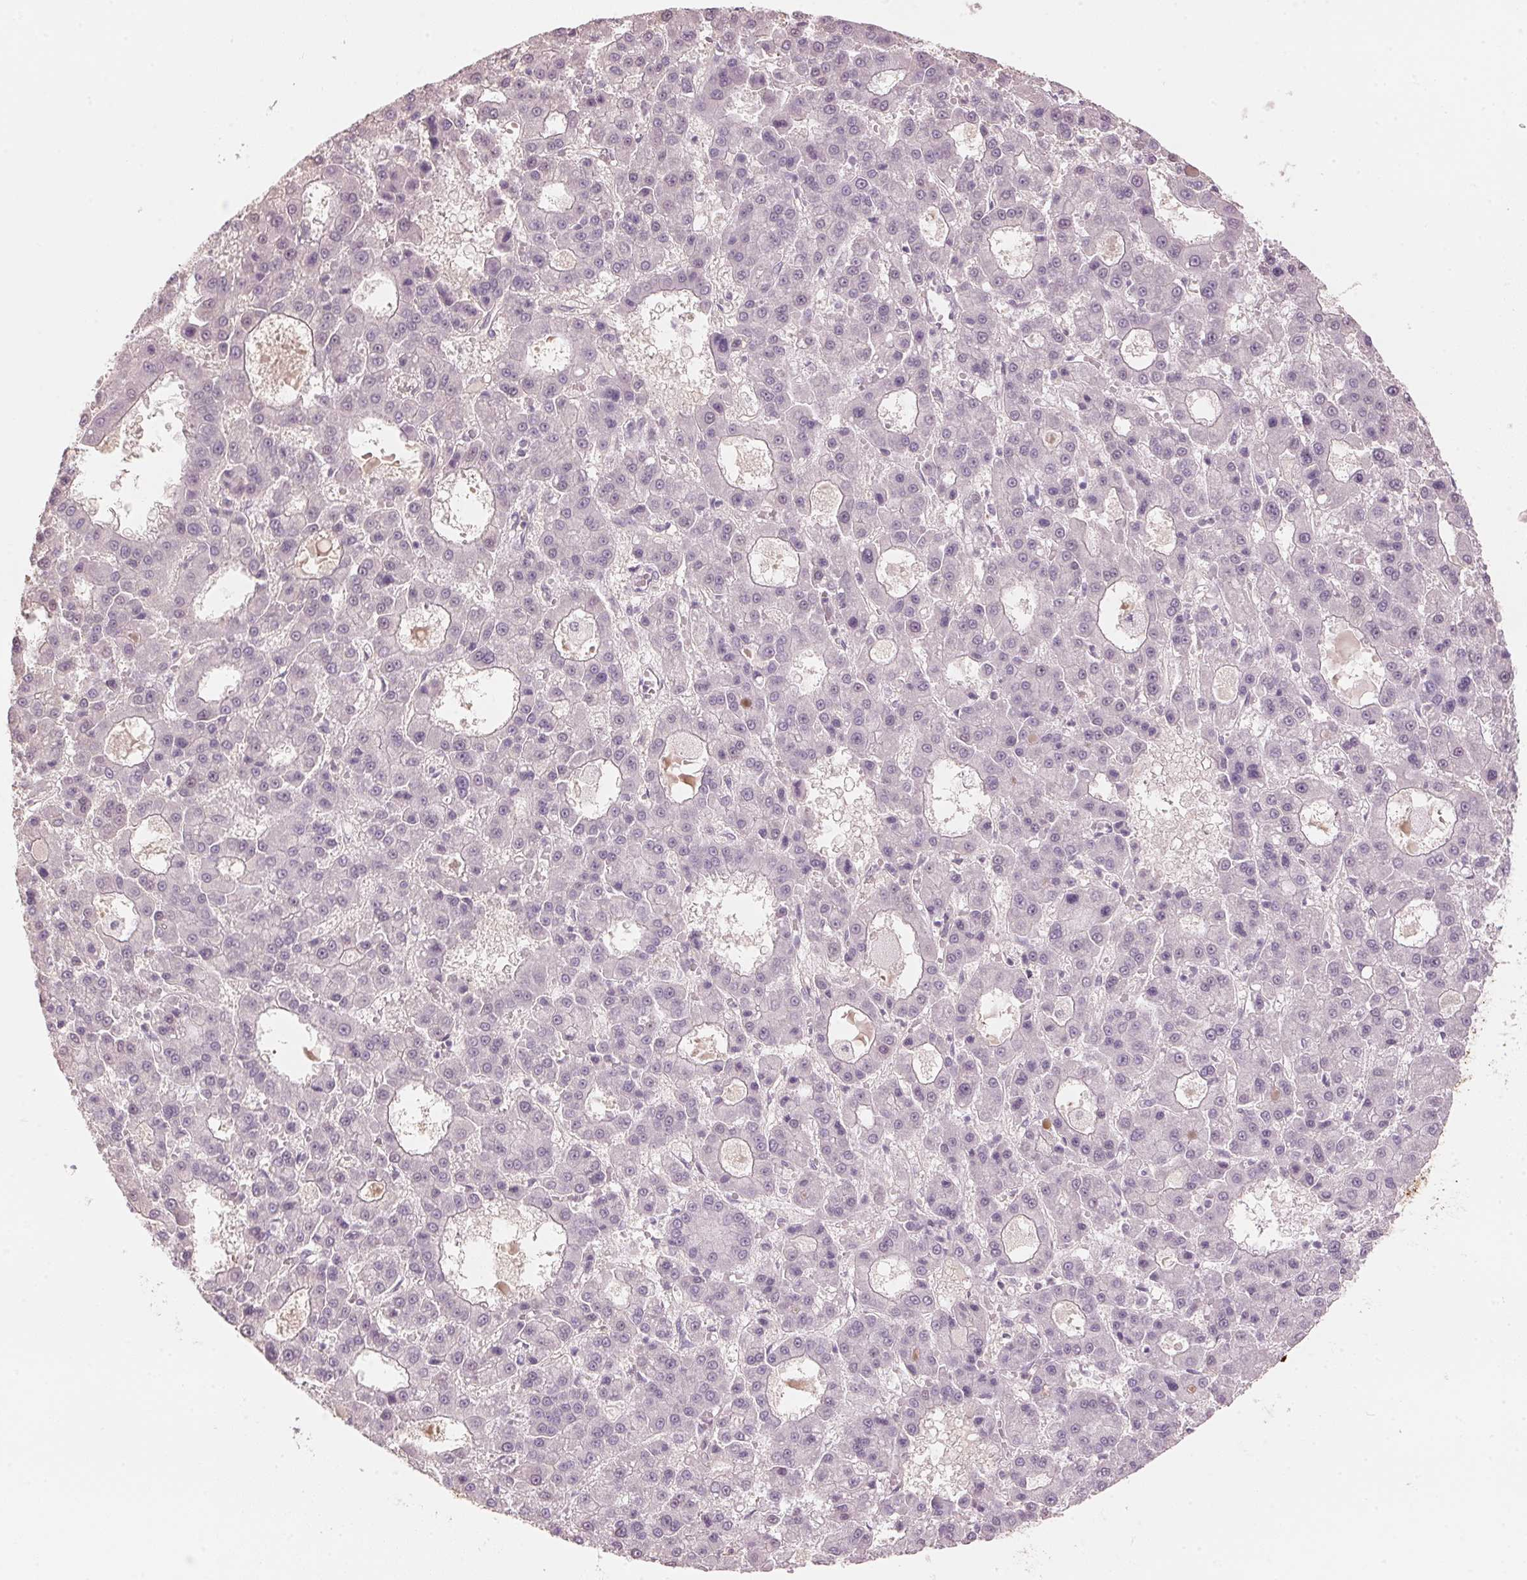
{"staining": {"intensity": "negative", "quantity": "none", "location": "none"}, "tissue": "liver cancer", "cell_type": "Tumor cells", "image_type": "cancer", "snomed": [{"axis": "morphology", "description": "Carcinoma, Hepatocellular, NOS"}, {"axis": "topography", "description": "Liver"}], "caption": "The immunohistochemistry micrograph has no significant staining in tumor cells of liver cancer tissue. (Immunohistochemistry (ihc), brightfield microscopy, high magnification).", "gene": "SCTR", "patient": {"sex": "male", "age": 70}}